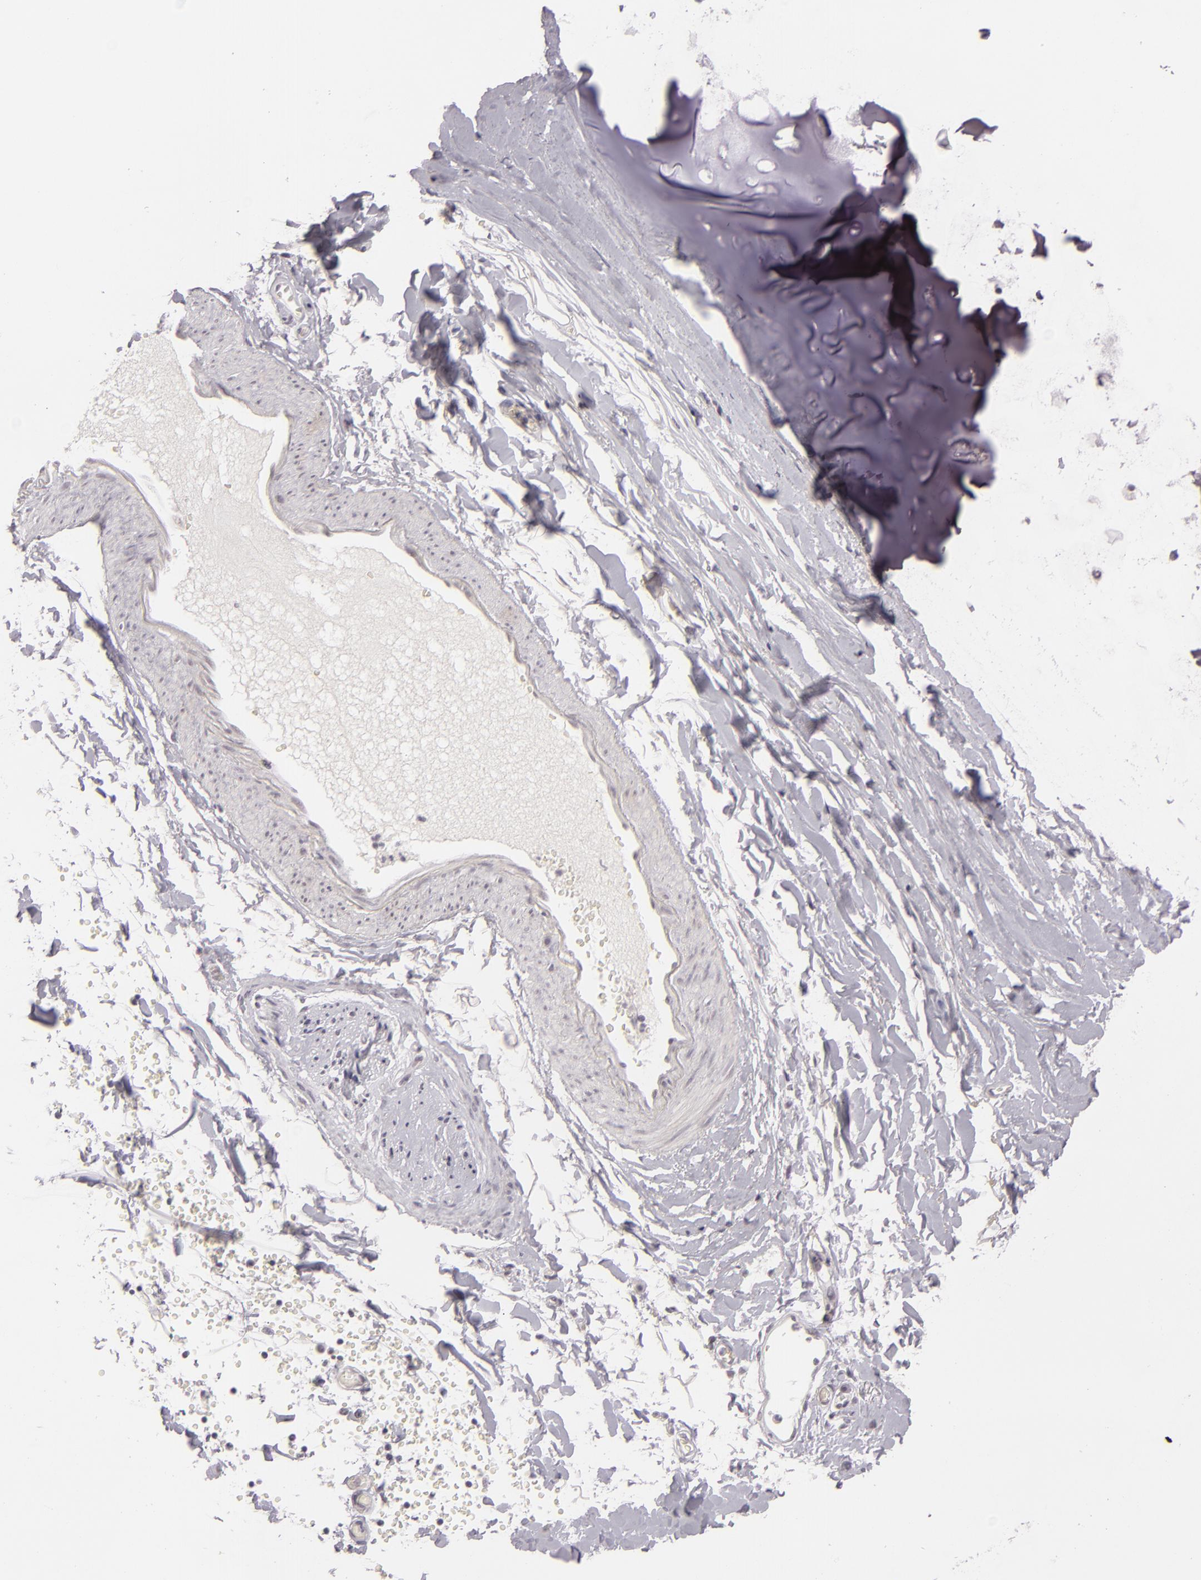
{"staining": {"intensity": "negative", "quantity": "none", "location": "none"}, "tissue": "adipose tissue", "cell_type": "Adipocytes", "image_type": "normal", "snomed": [{"axis": "morphology", "description": "Normal tissue, NOS"}, {"axis": "topography", "description": "Bronchus"}, {"axis": "topography", "description": "Lung"}], "caption": "DAB (3,3'-diaminobenzidine) immunohistochemical staining of benign adipose tissue reveals no significant staining in adipocytes. Brightfield microscopy of immunohistochemistry (IHC) stained with DAB (brown) and hematoxylin (blue), captured at high magnification.", "gene": "ZNF205", "patient": {"sex": "female", "age": 56}}